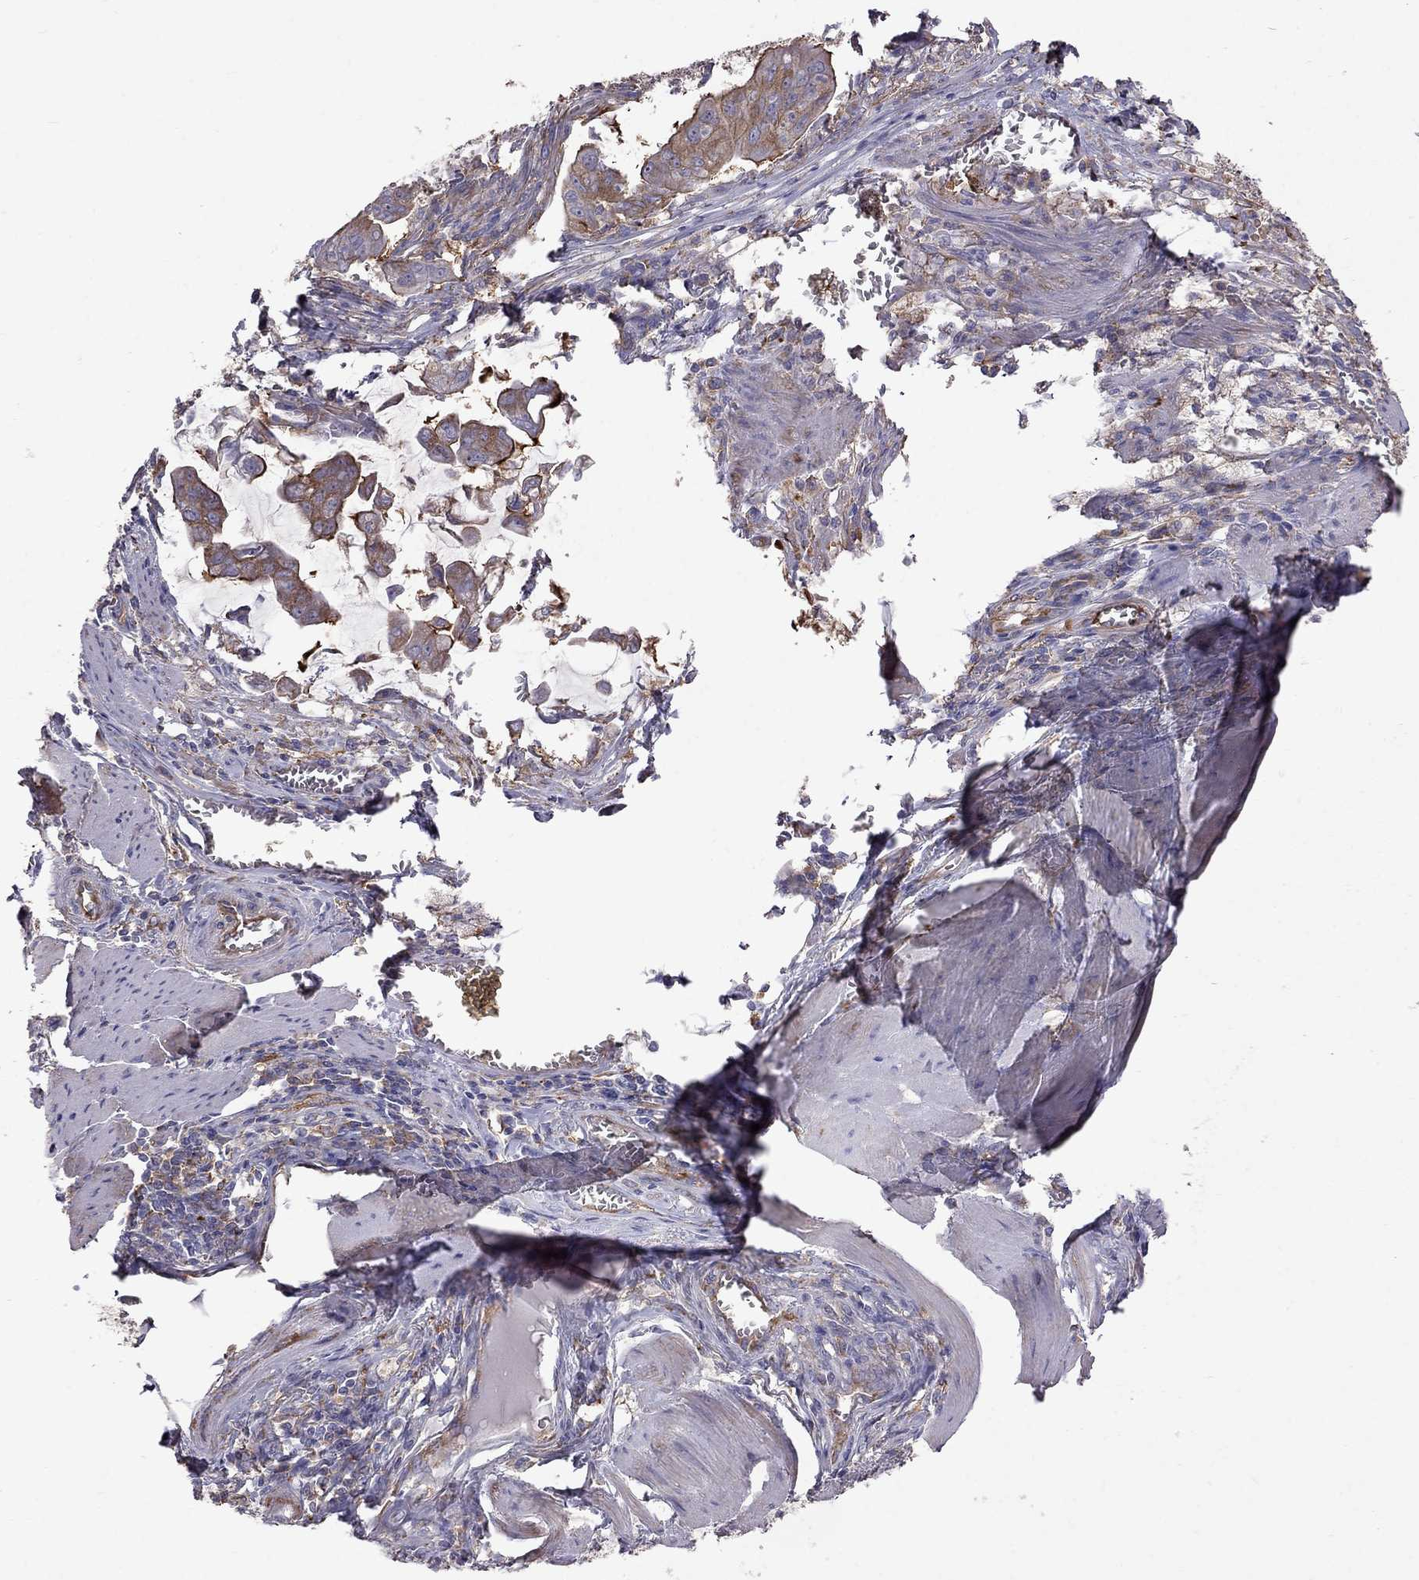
{"staining": {"intensity": "strong", "quantity": ">75%", "location": "cytoplasmic/membranous"}, "tissue": "stomach cancer", "cell_type": "Tumor cells", "image_type": "cancer", "snomed": [{"axis": "morphology", "description": "Adenocarcinoma, NOS"}, {"axis": "topography", "description": "Stomach, upper"}], "caption": "Stomach adenocarcinoma was stained to show a protein in brown. There is high levels of strong cytoplasmic/membranous positivity in approximately >75% of tumor cells.", "gene": "EIF4E3", "patient": {"sex": "male", "age": 80}}